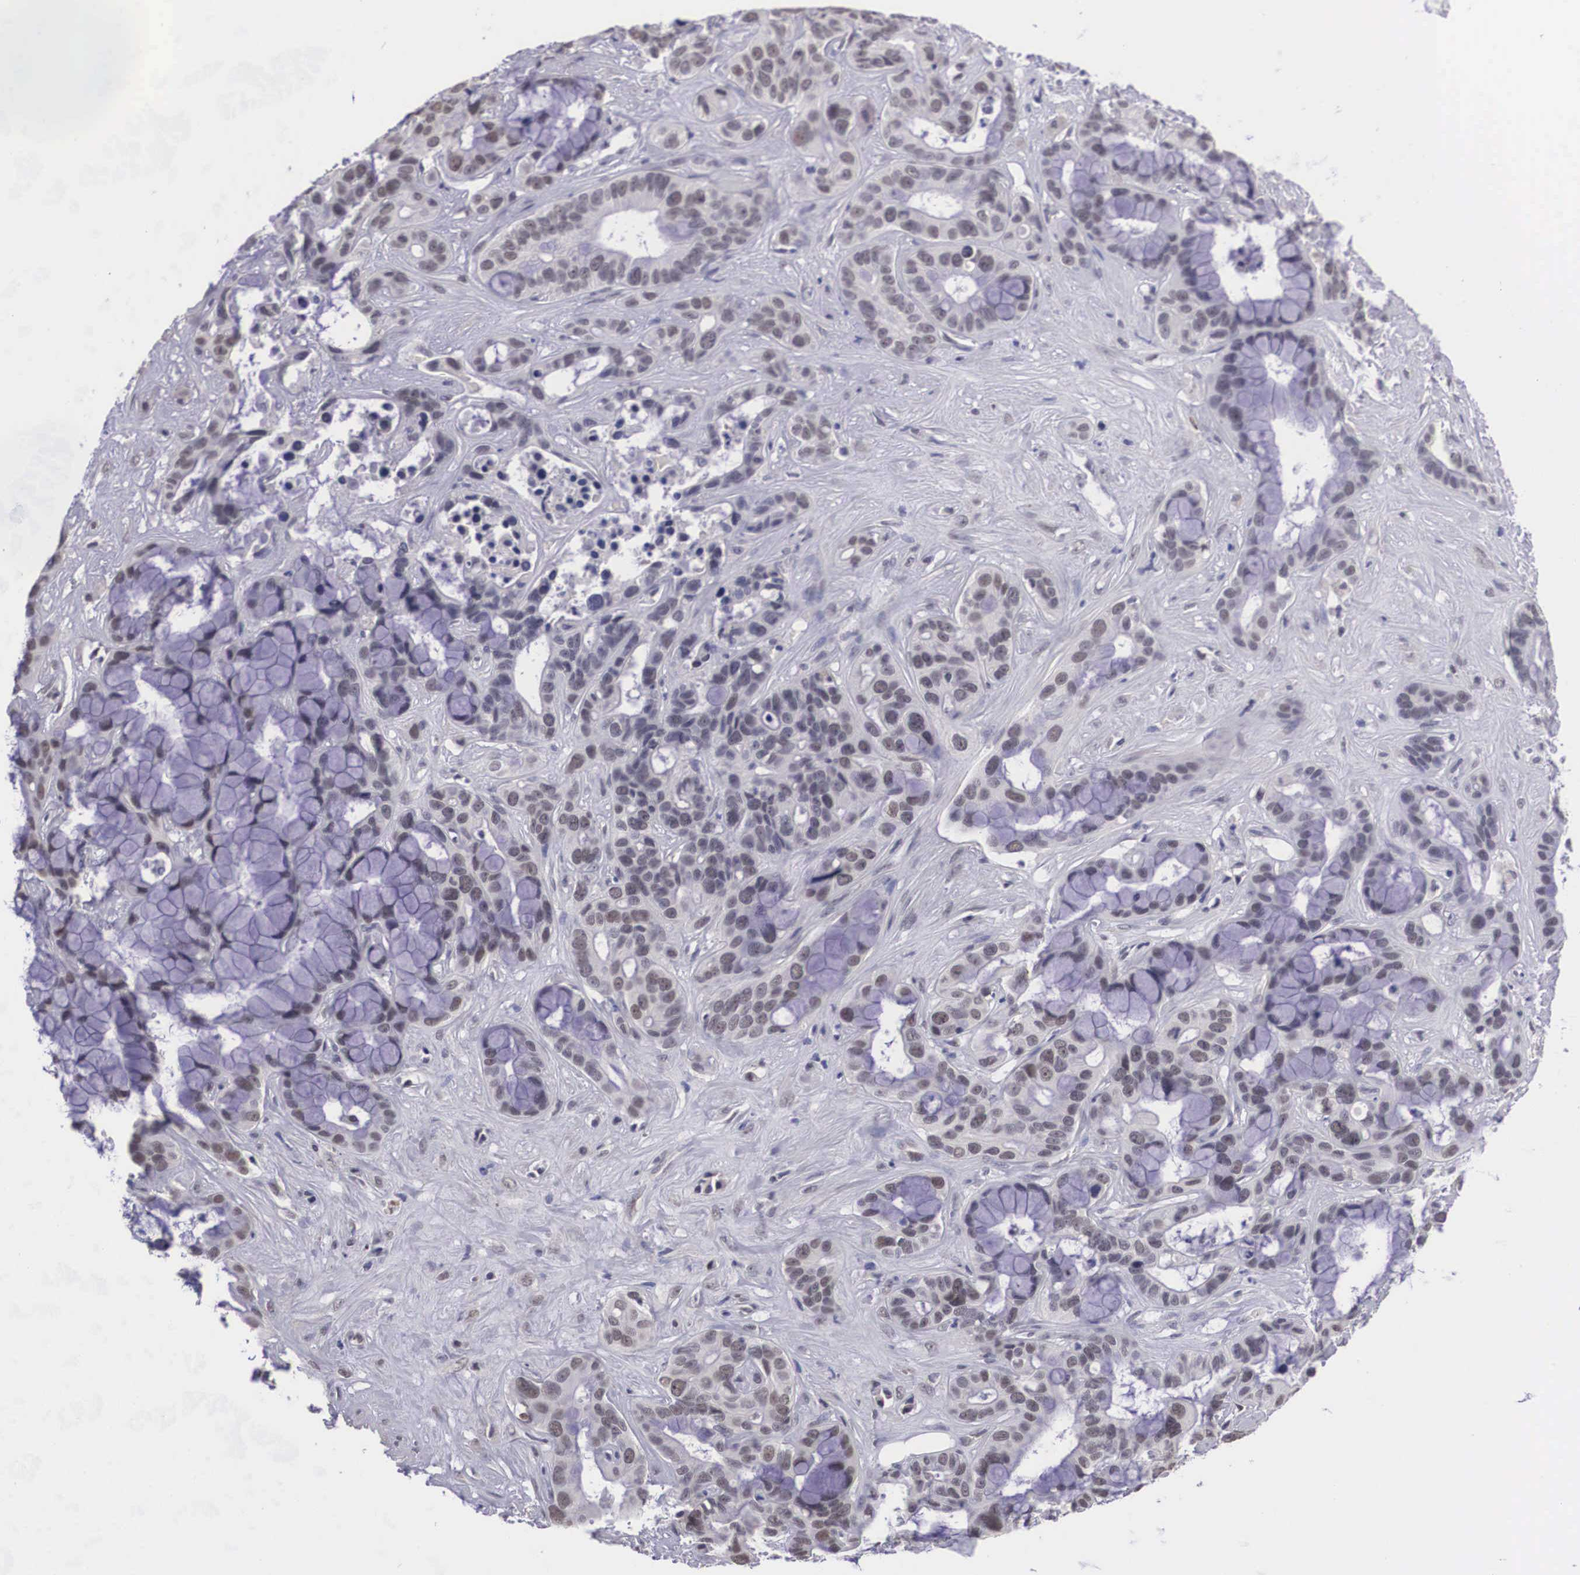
{"staining": {"intensity": "weak", "quantity": "<25%", "location": "nuclear"}, "tissue": "liver cancer", "cell_type": "Tumor cells", "image_type": "cancer", "snomed": [{"axis": "morphology", "description": "Cholangiocarcinoma"}, {"axis": "topography", "description": "Liver"}], "caption": "High magnification brightfield microscopy of liver cancer stained with DAB (brown) and counterstained with hematoxylin (blue): tumor cells show no significant staining.", "gene": "ZNF275", "patient": {"sex": "female", "age": 65}}